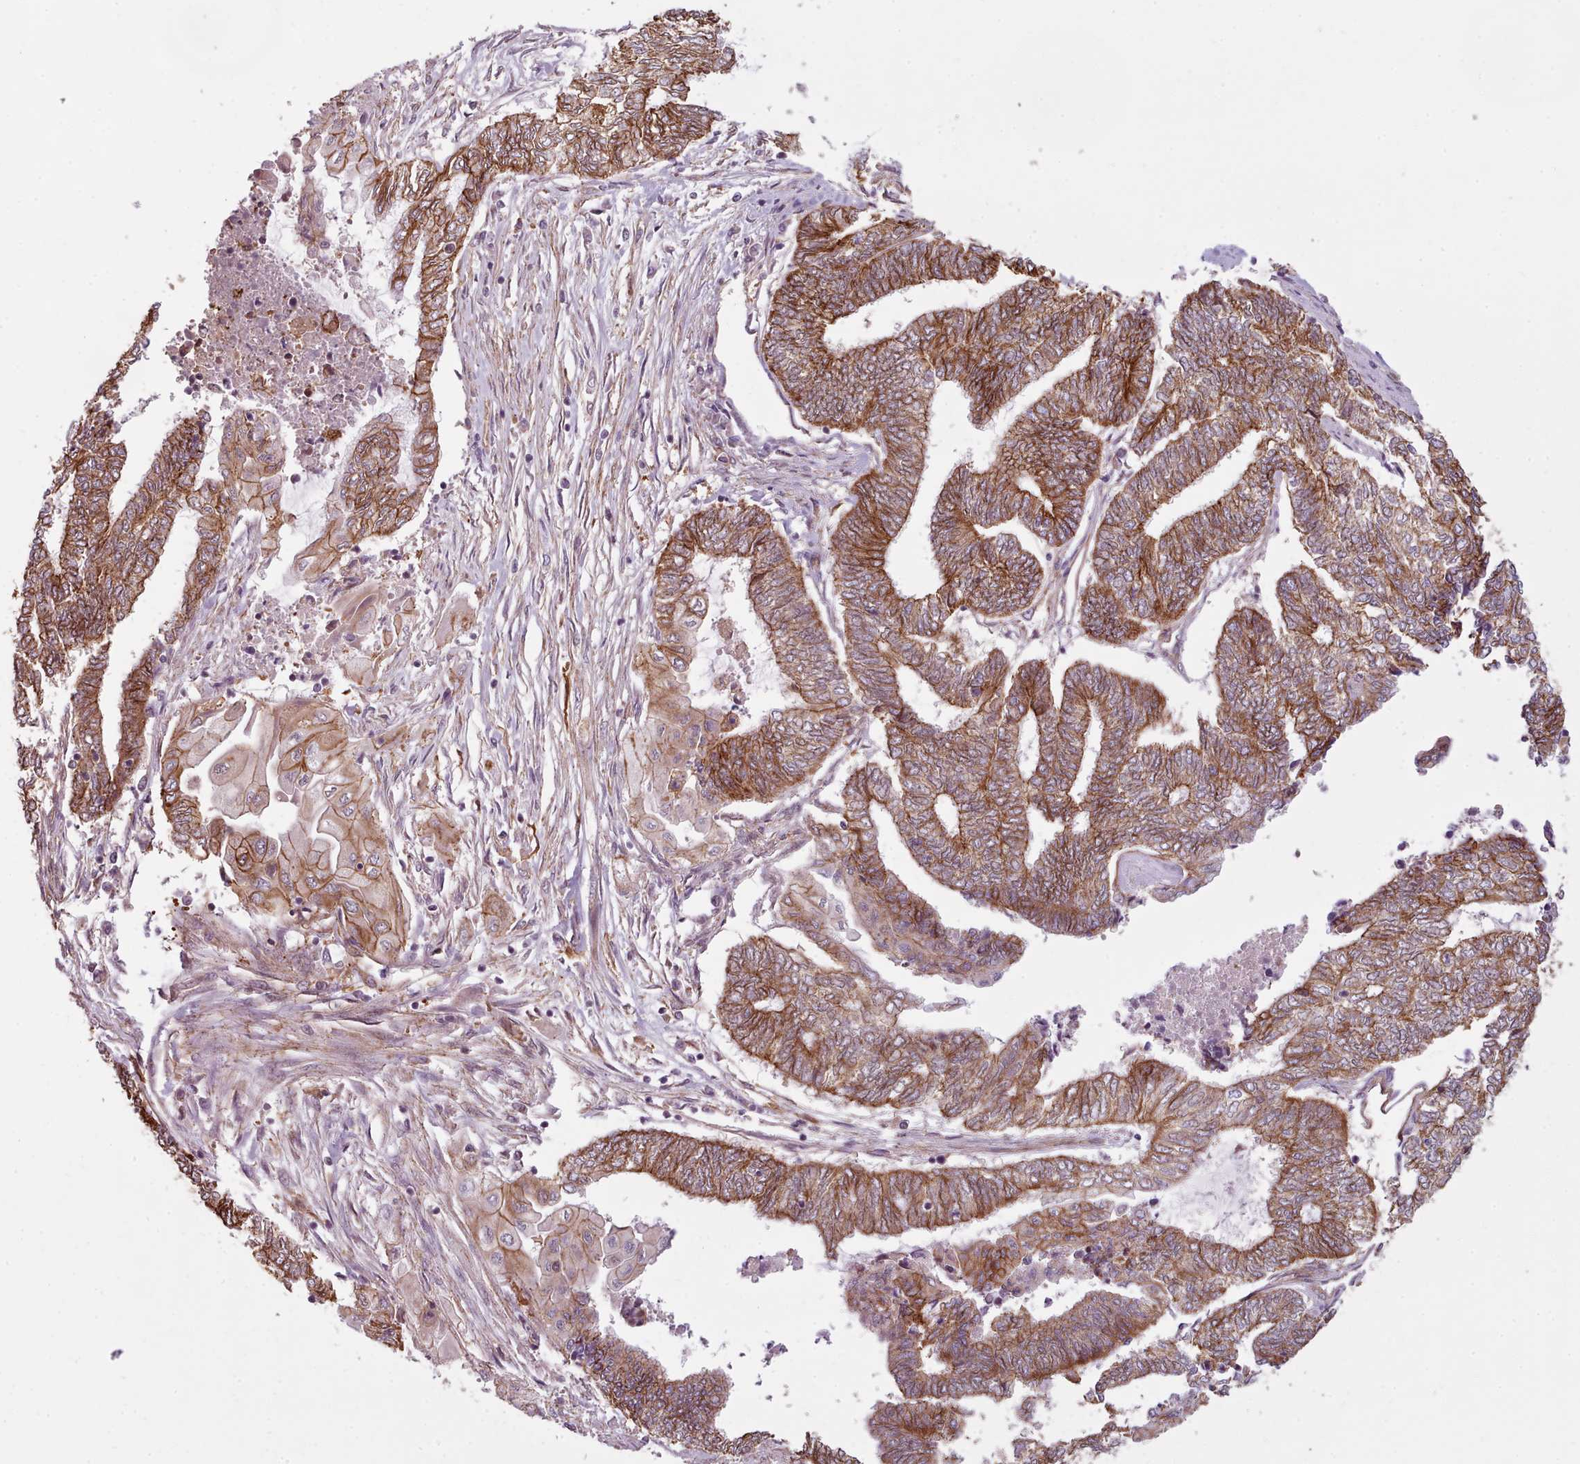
{"staining": {"intensity": "strong", "quantity": ">75%", "location": "cytoplasmic/membranous"}, "tissue": "endometrial cancer", "cell_type": "Tumor cells", "image_type": "cancer", "snomed": [{"axis": "morphology", "description": "Adenocarcinoma, NOS"}, {"axis": "topography", "description": "Uterus"}, {"axis": "topography", "description": "Endometrium"}], "caption": "High-magnification brightfield microscopy of endometrial adenocarcinoma stained with DAB (3,3'-diaminobenzidine) (brown) and counterstained with hematoxylin (blue). tumor cells exhibit strong cytoplasmic/membranous expression is appreciated in approximately>75% of cells.", "gene": "MRPL46", "patient": {"sex": "female", "age": 70}}